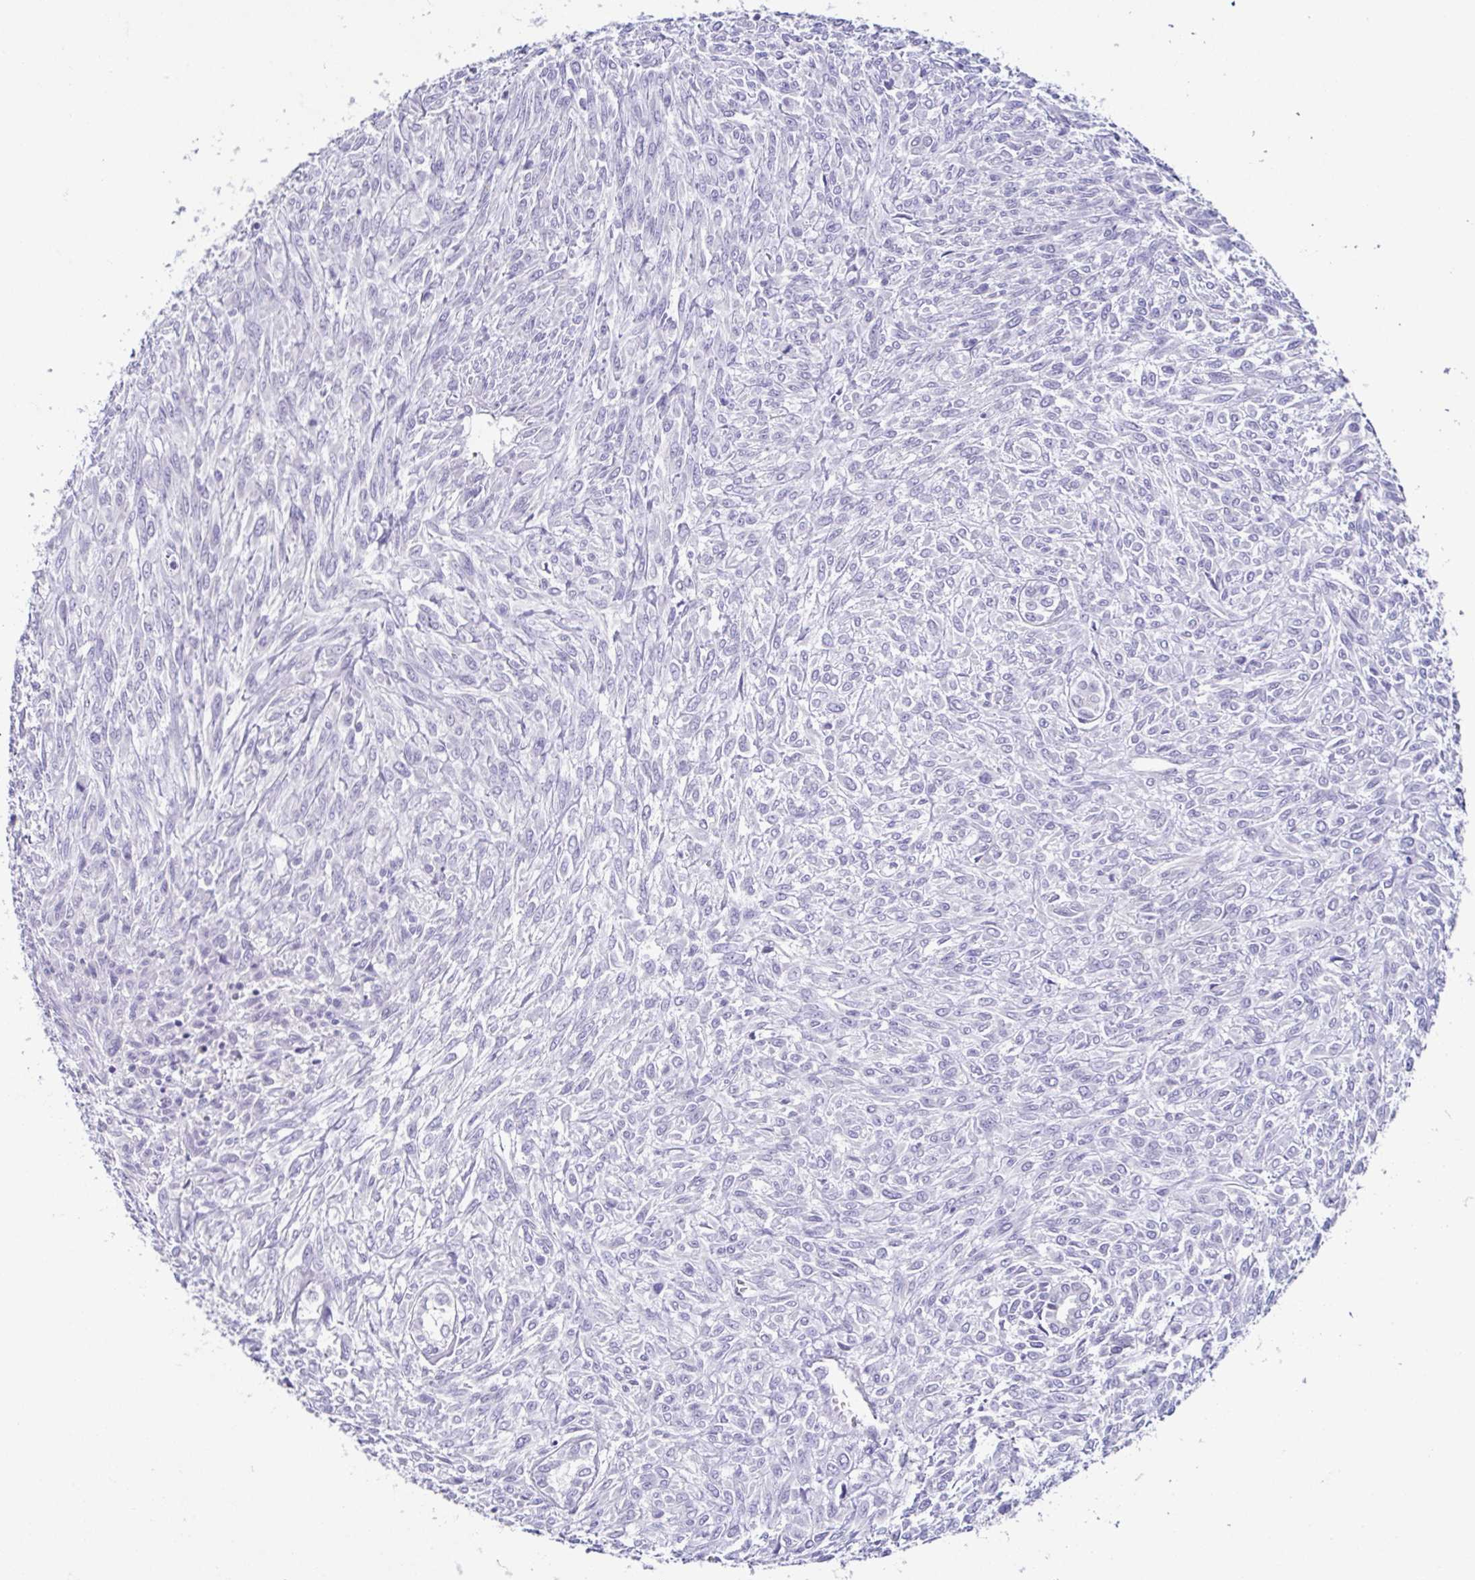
{"staining": {"intensity": "negative", "quantity": "none", "location": "none"}, "tissue": "renal cancer", "cell_type": "Tumor cells", "image_type": "cancer", "snomed": [{"axis": "morphology", "description": "Adenocarcinoma, NOS"}, {"axis": "topography", "description": "Kidney"}], "caption": "The photomicrograph demonstrates no staining of tumor cells in renal adenocarcinoma.", "gene": "RDH11", "patient": {"sex": "male", "age": 58}}